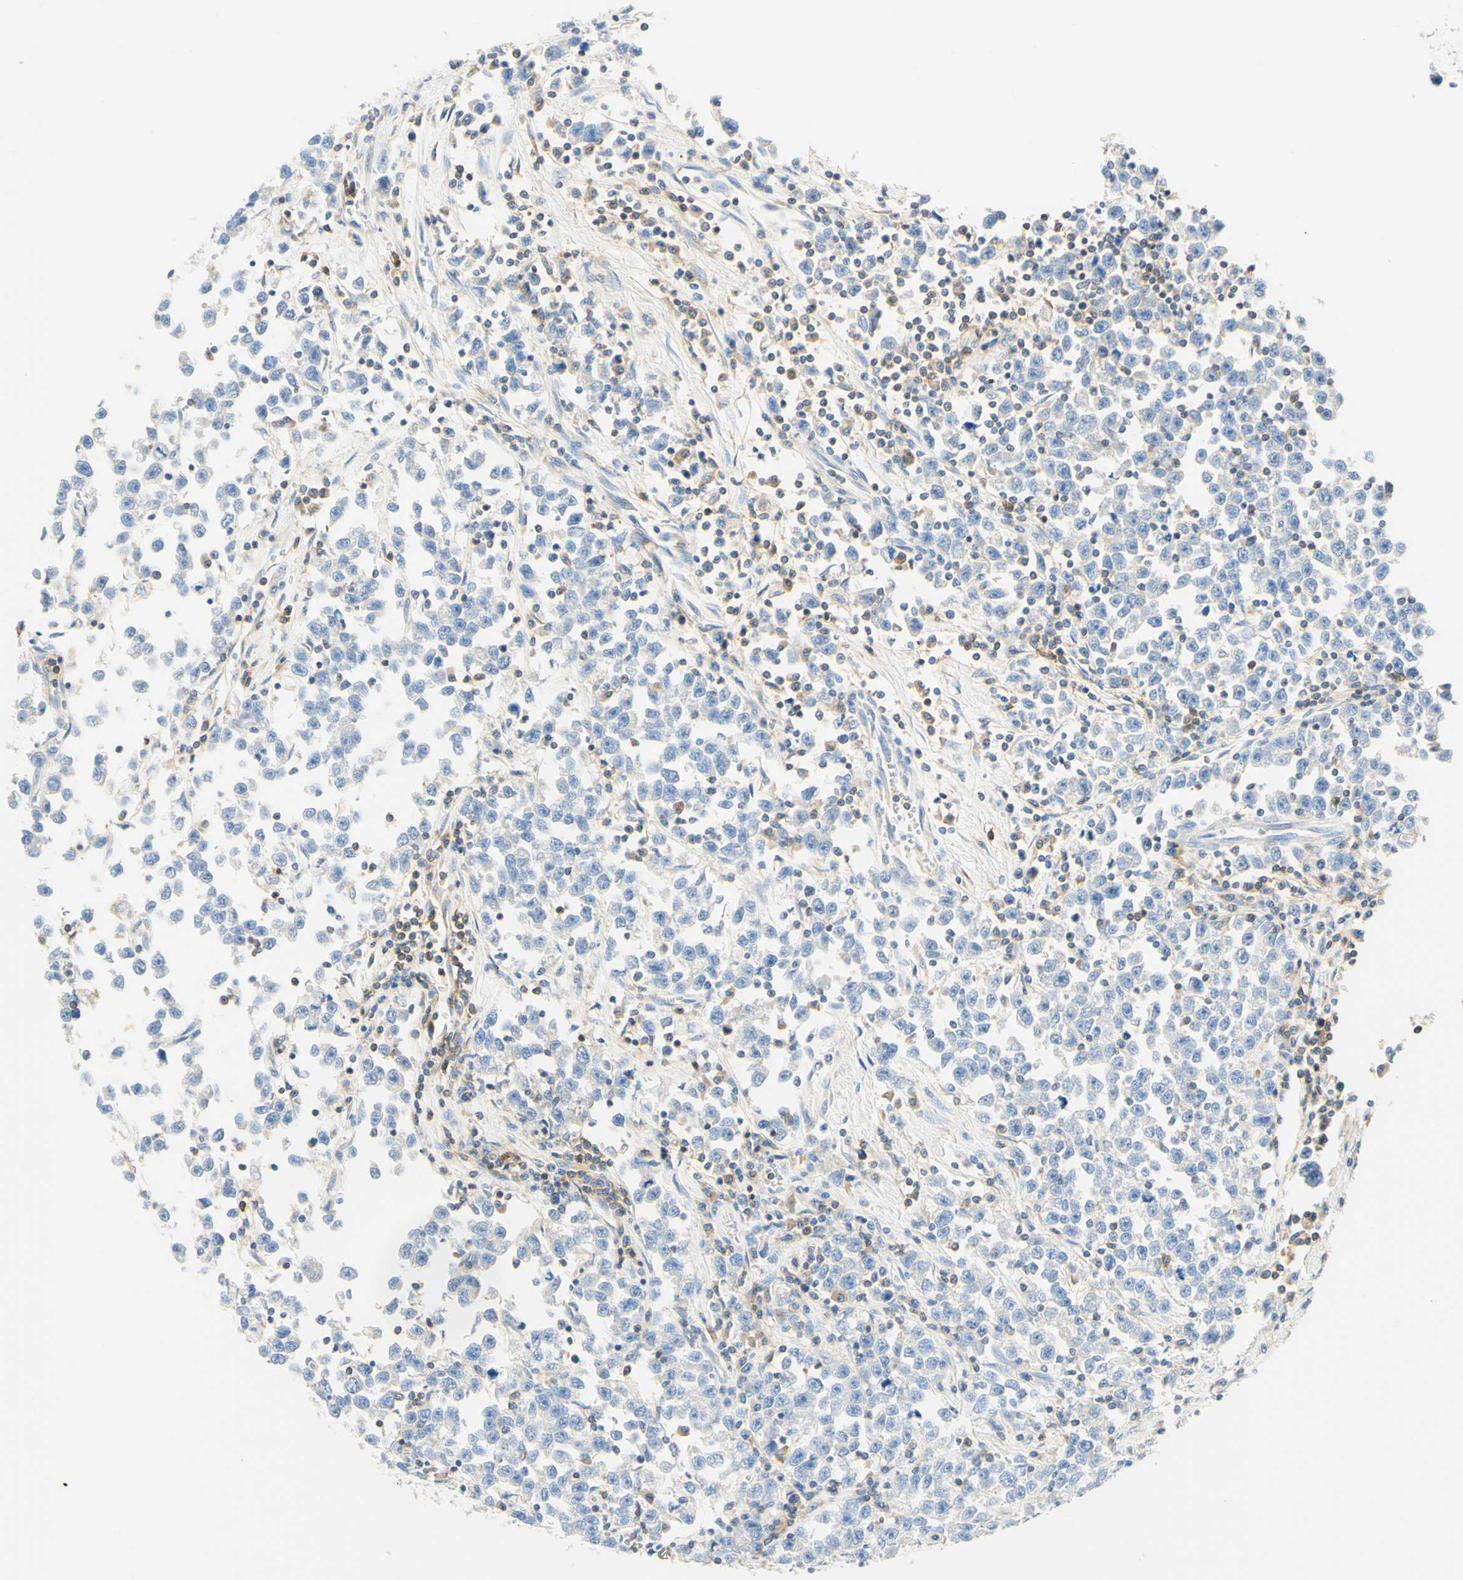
{"staining": {"intensity": "negative", "quantity": "none", "location": "none"}, "tissue": "testis cancer", "cell_type": "Tumor cells", "image_type": "cancer", "snomed": [{"axis": "morphology", "description": "Seminoma, NOS"}, {"axis": "topography", "description": "Testis"}], "caption": "A high-resolution image shows IHC staining of testis cancer, which displays no significant positivity in tumor cells.", "gene": "LAT", "patient": {"sex": "male", "age": 43}}